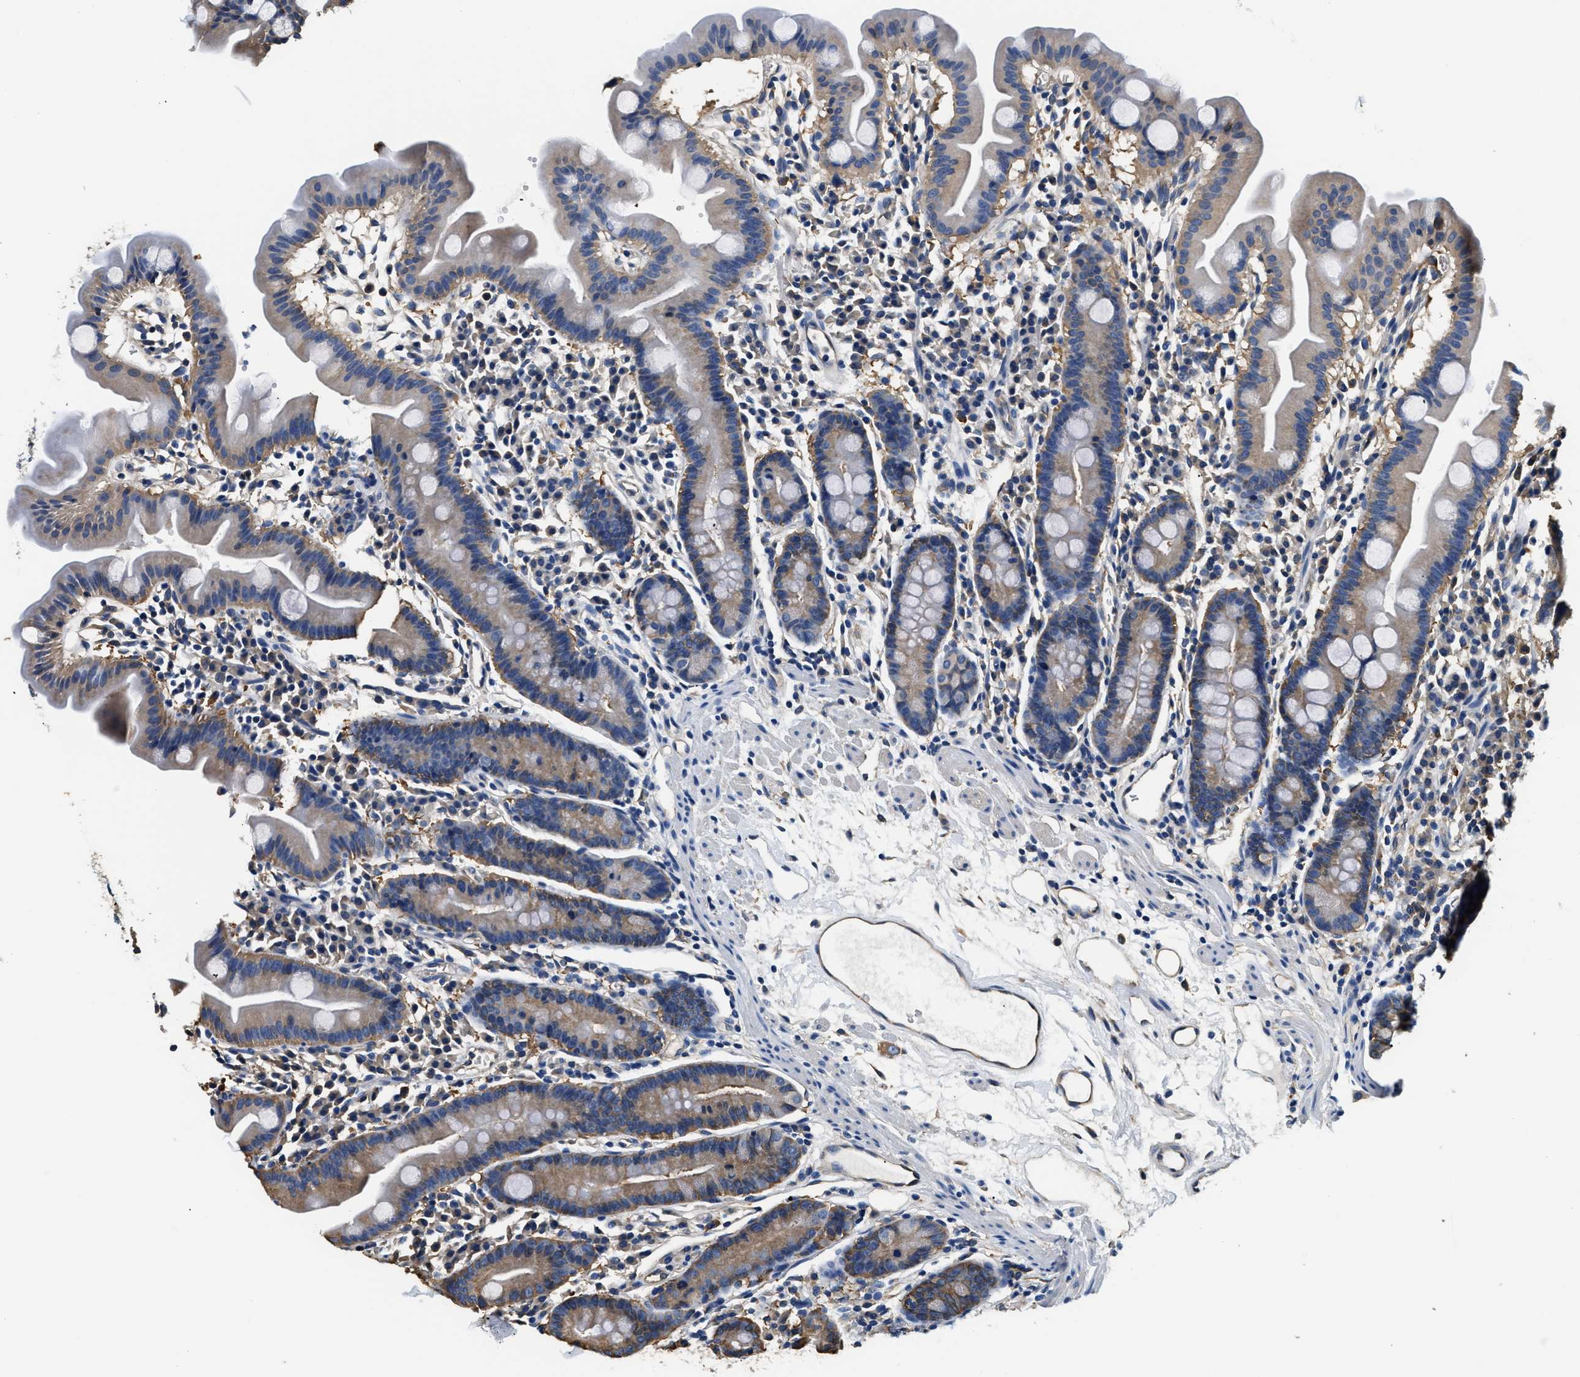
{"staining": {"intensity": "moderate", "quantity": "<25%", "location": "cytoplasmic/membranous"}, "tissue": "duodenum", "cell_type": "Glandular cells", "image_type": "normal", "snomed": [{"axis": "morphology", "description": "Normal tissue, NOS"}, {"axis": "topography", "description": "Duodenum"}], "caption": "Duodenum stained for a protein (brown) displays moderate cytoplasmic/membranous positive staining in approximately <25% of glandular cells.", "gene": "PPP2R1B", "patient": {"sex": "male", "age": 50}}